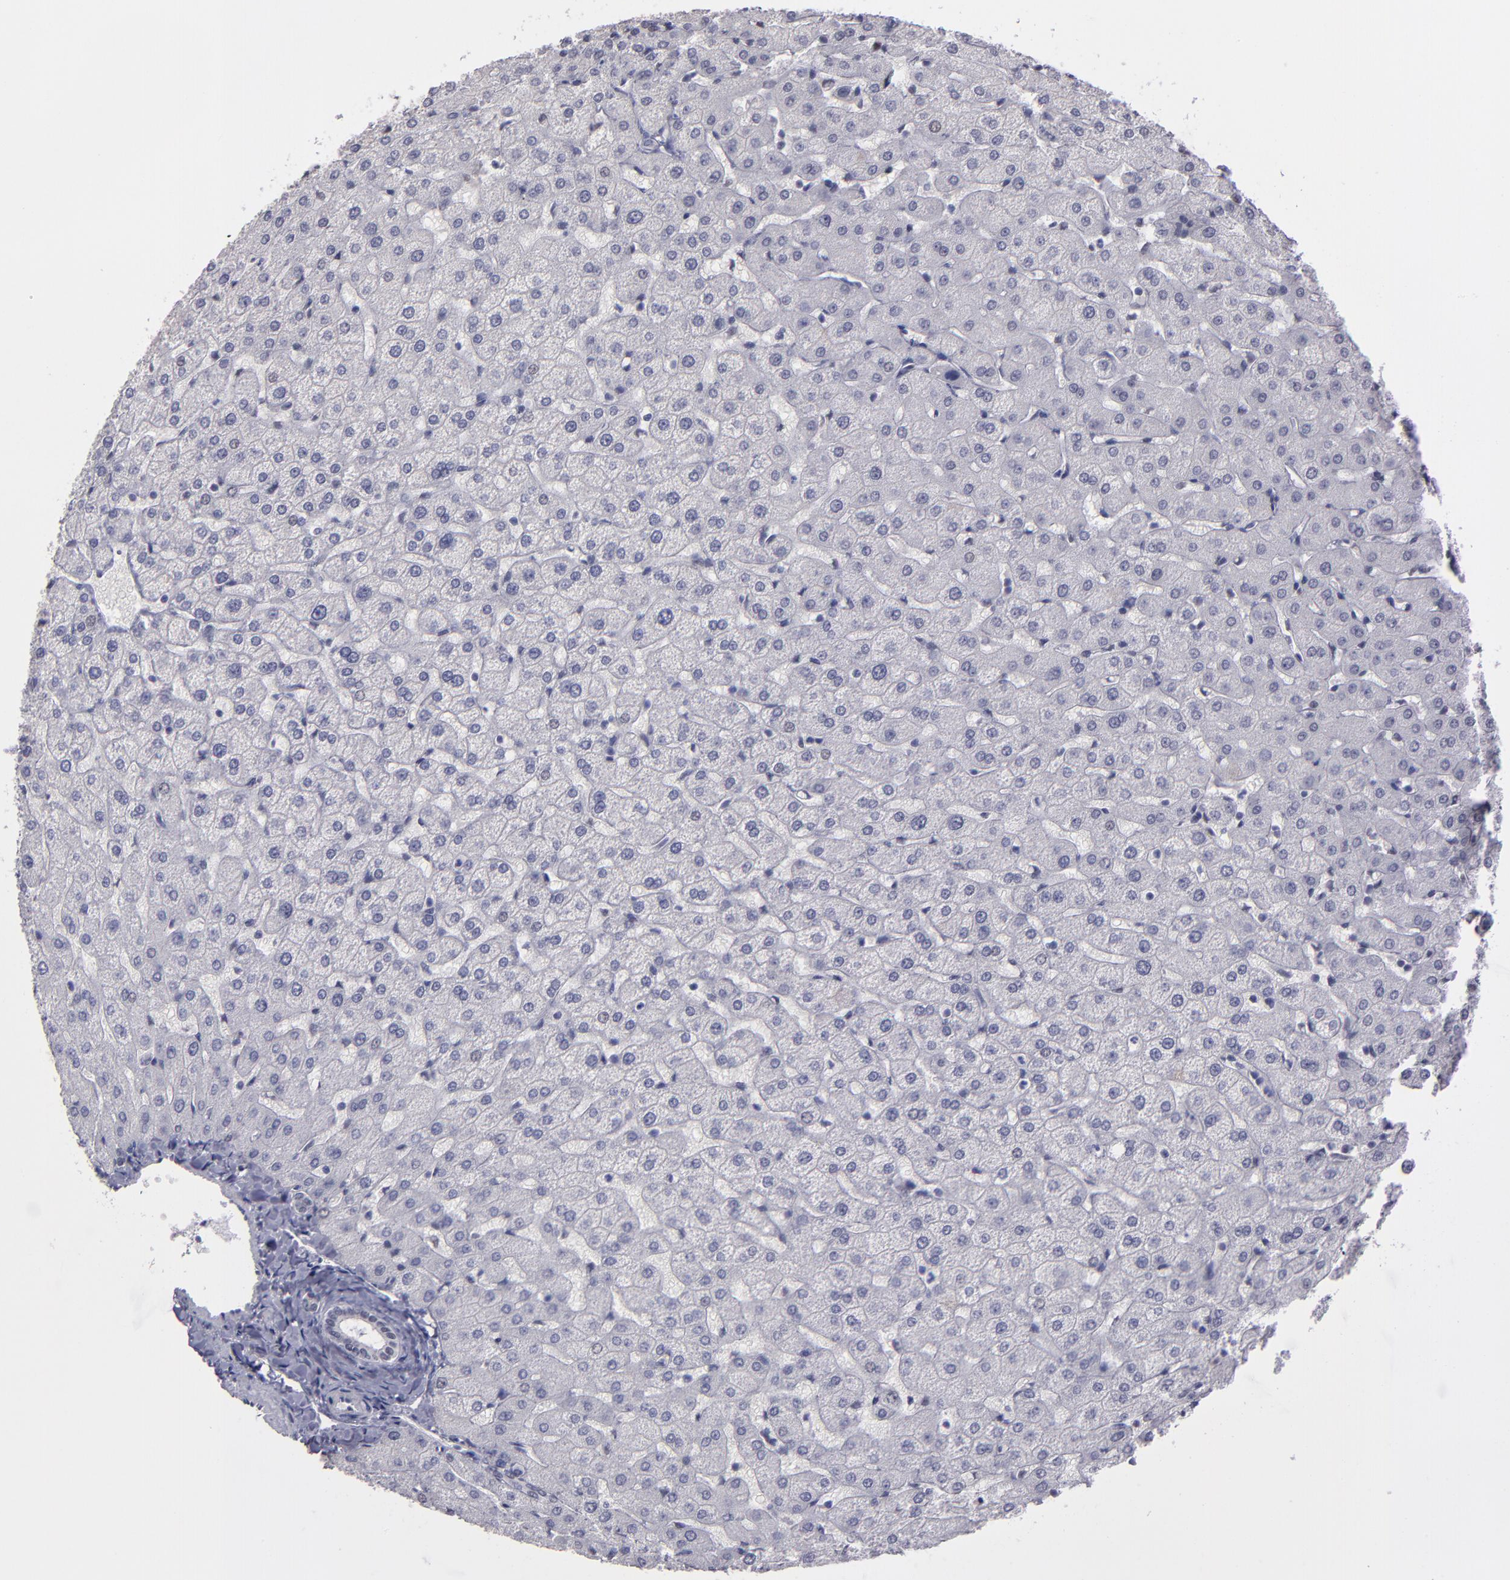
{"staining": {"intensity": "negative", "quantity": "none", "location": "none"}, "tissue": "liver", "cell_type": "Cholangiocytes", "image_type": "normal", "snomed": [{"axis": "morphology", "description": "Normal tissue, NOS"}, {"axis": "morphology", "description": "Fibrosis, NOS"}, {"axis": "topography", "description": "Liver"}], "caption": "Immunohistochemistry (IHC) of unremarkable human liver exhibits no staining in cholangiocytes.", "gene": "OTUB2", "patient": {"sex": "female", "age": 29}}